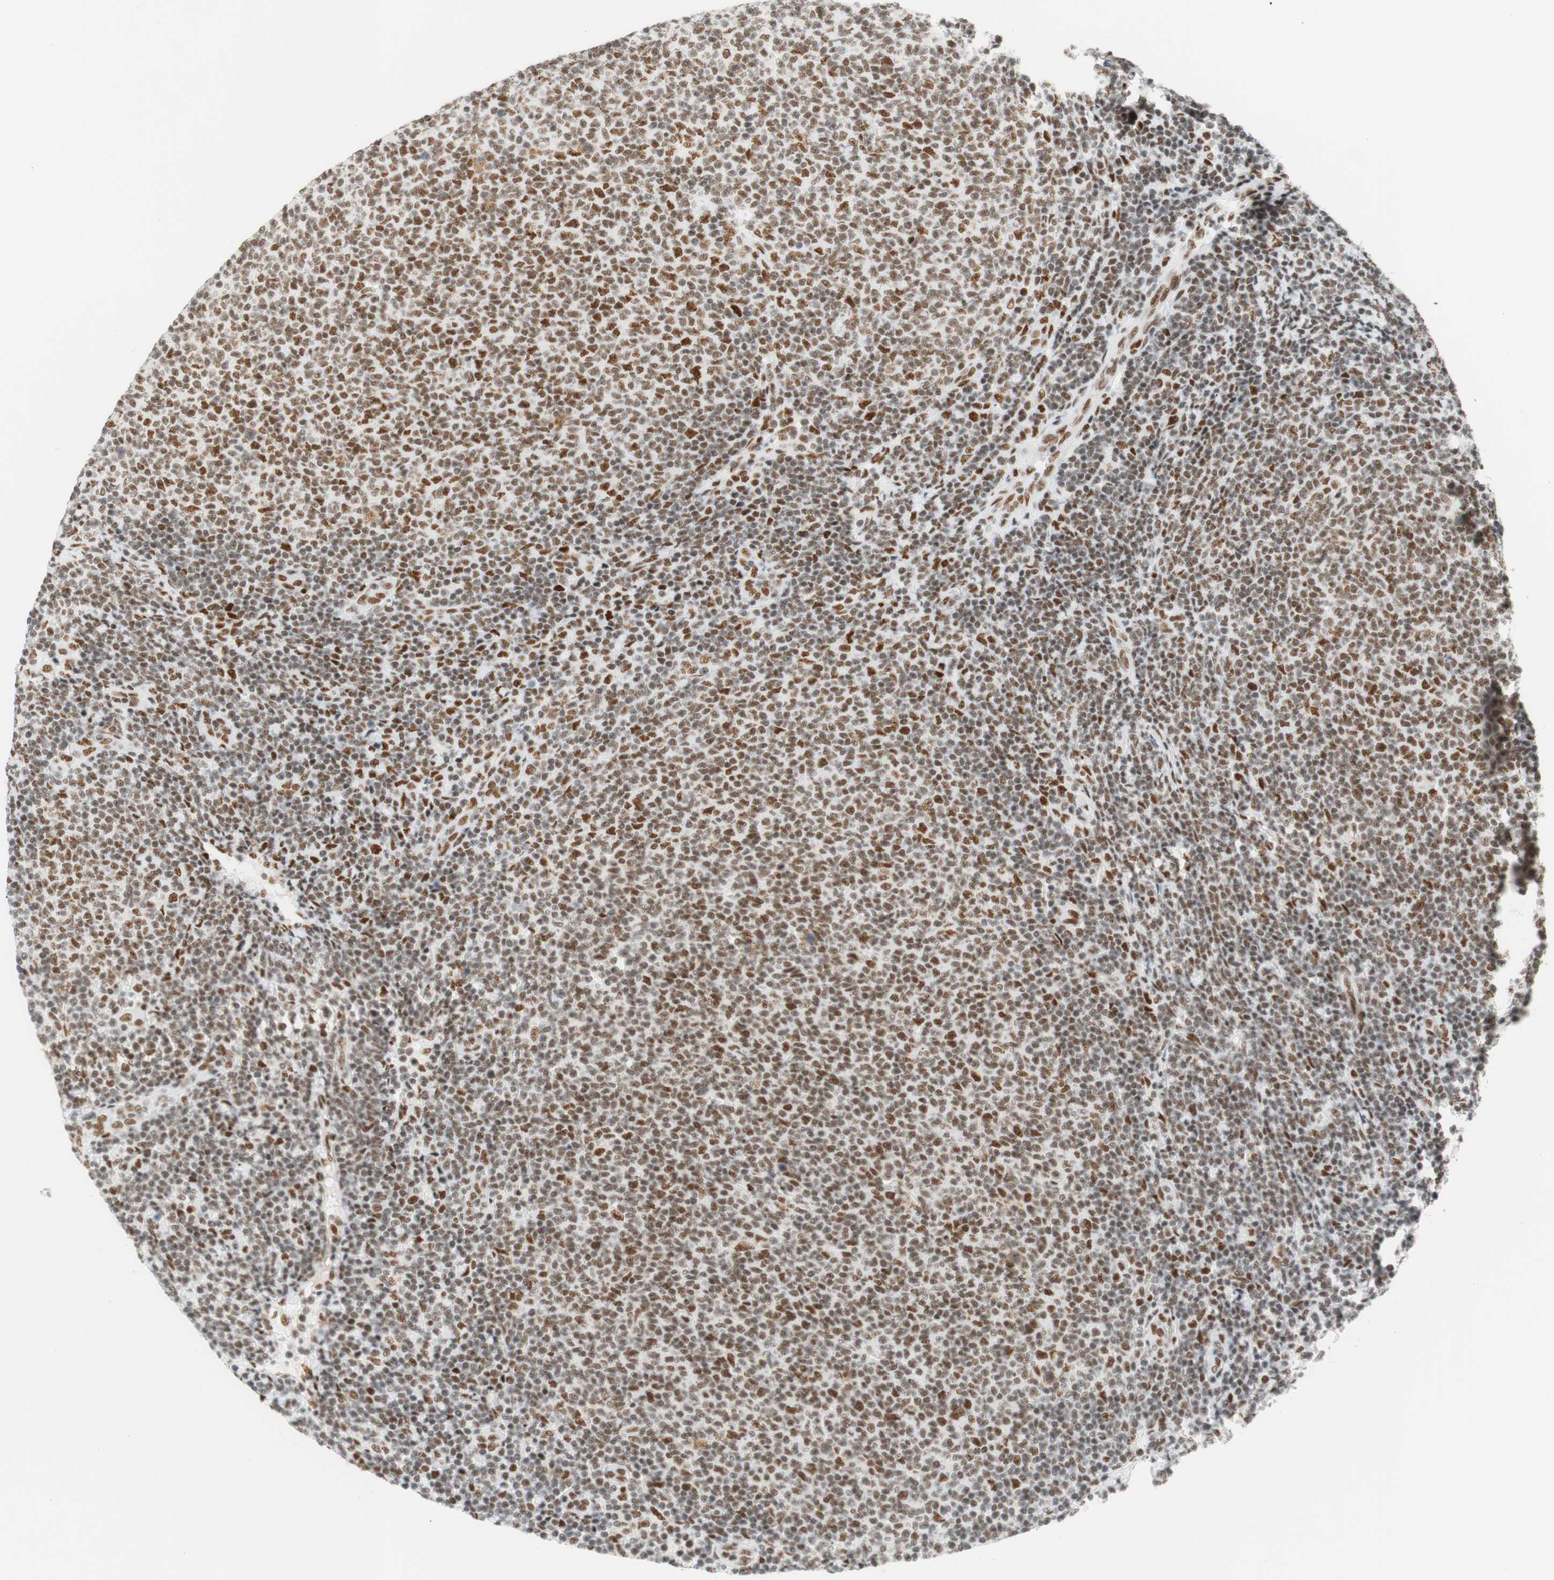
{"staining": {"intensity": "moderate", "quantity": "25%-75%", "location": "nuclear"}, "tissue": "lymphoma", "cell_type": "Tumor cells", "image_type": "cancer", "snomed": [{"axis": "morphology", "description": "Malignant lymphoma, non-Hodgkin's type, Low grade"}, {"axis": "topography", "description": "Lymph node"}], "caption": "Immunohistochemistry image of neoplastic tissue: malignant lymphoma, non-Hodgkin's type (low-grade) stained using immunohistochemistry exhibits medium levels of moderate protein expression localized specifically in the nuclear of tumor cells, appearing as a nuclear brown color.", "gene": "RNF20", "patient": {"sex": "male", "age": 66}}